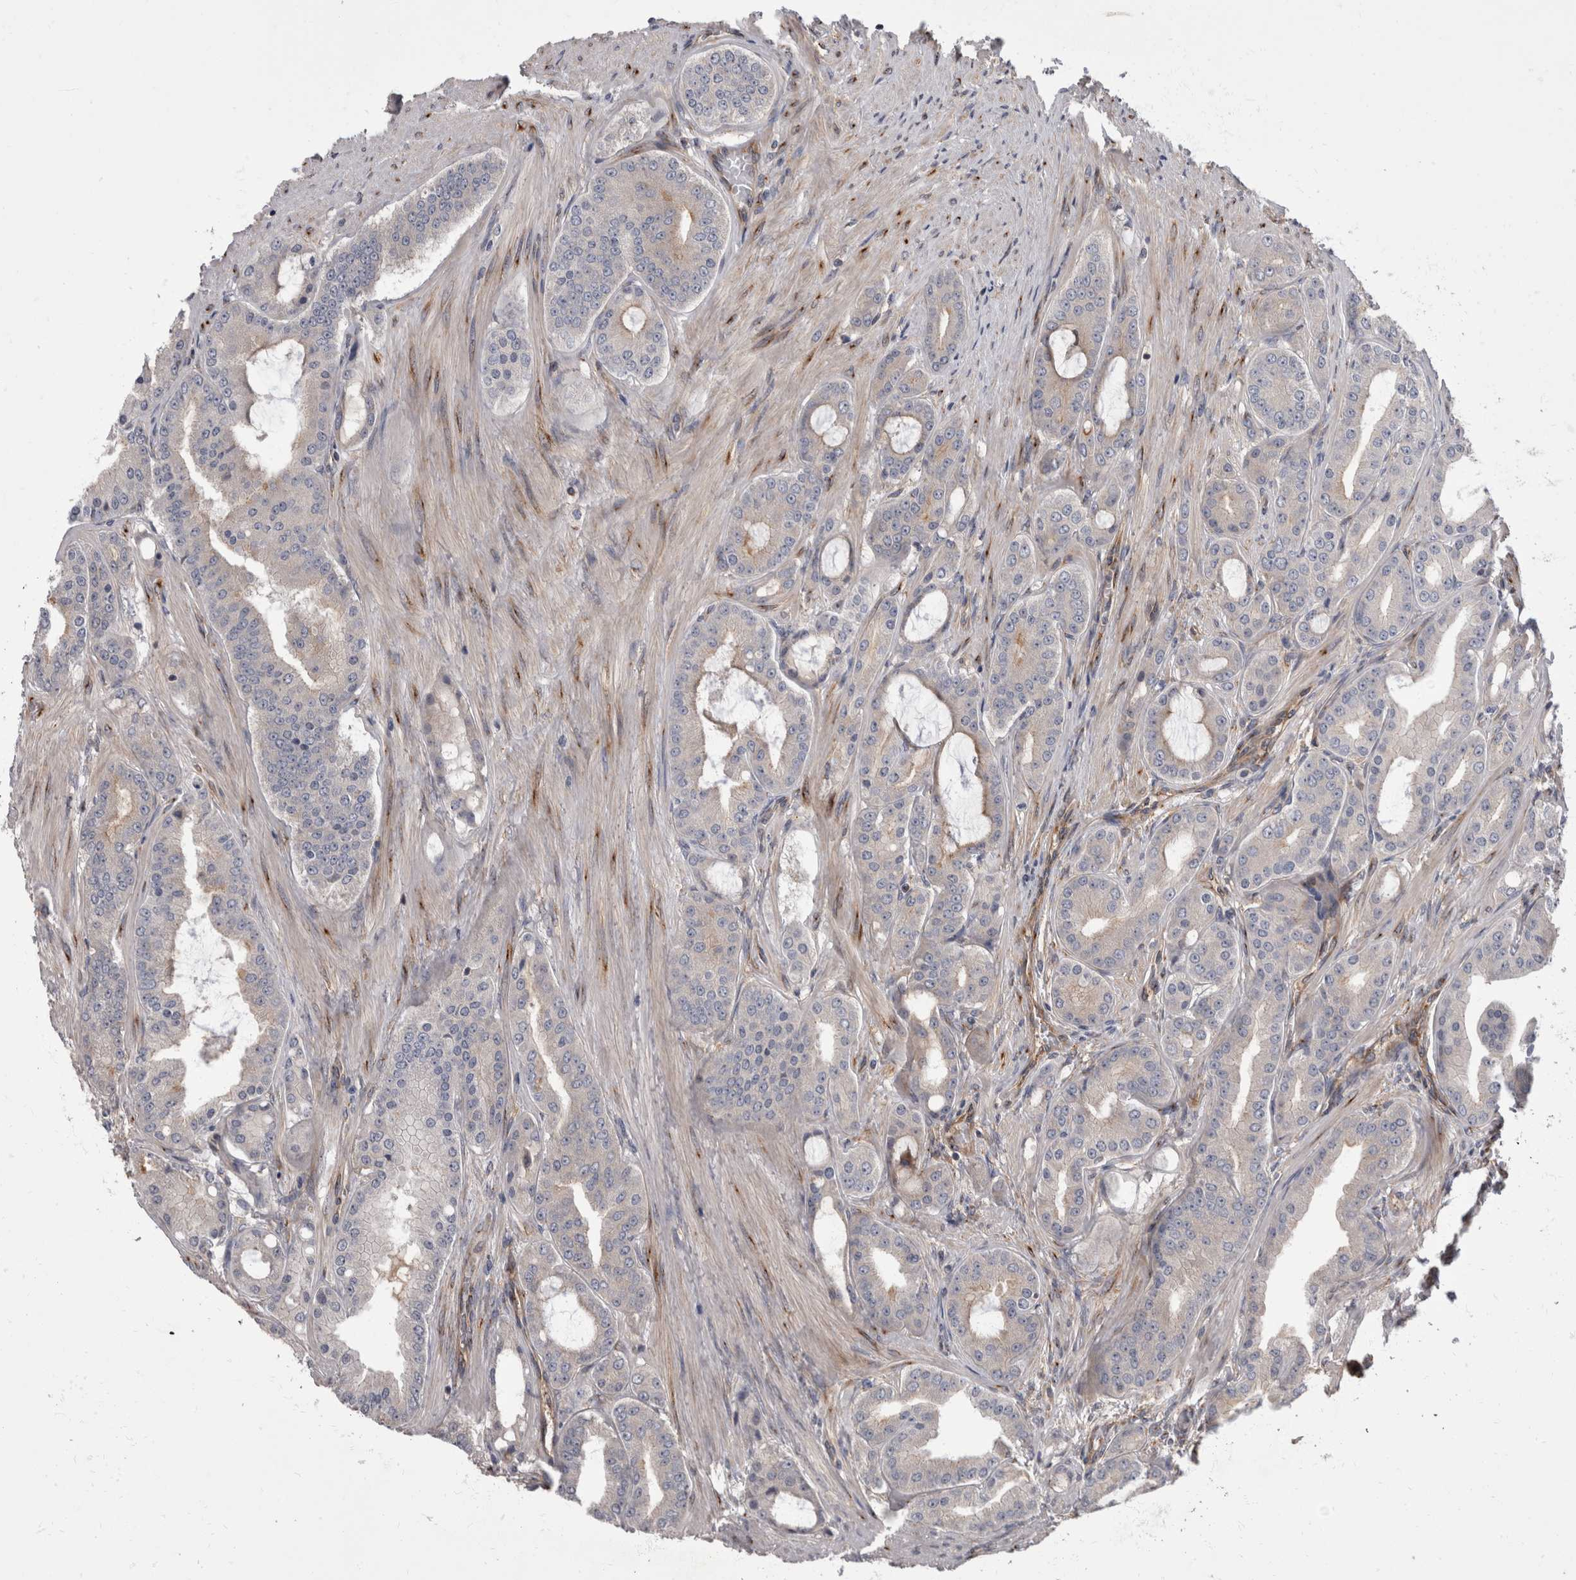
{"staining": {"intensity": "negative", "quantity": "none", "location": "none"}, "tissue": "prostate cancer", "cell_type": "Tumor cells", "image_type": "cancer", "snomed": [{"axis": "morphology", "description": "Adenocarcinoma, High grade"}, {"axis": "topography", "description": "Prostate"}], "caption": "Photomicrograph shows no significant protein expression in tumor cells of prostate cancer. (IHC, brightfield microscopy, high magnification).", "gene": "HOOK3", "patient": {"sex": "male", "age": 60}}